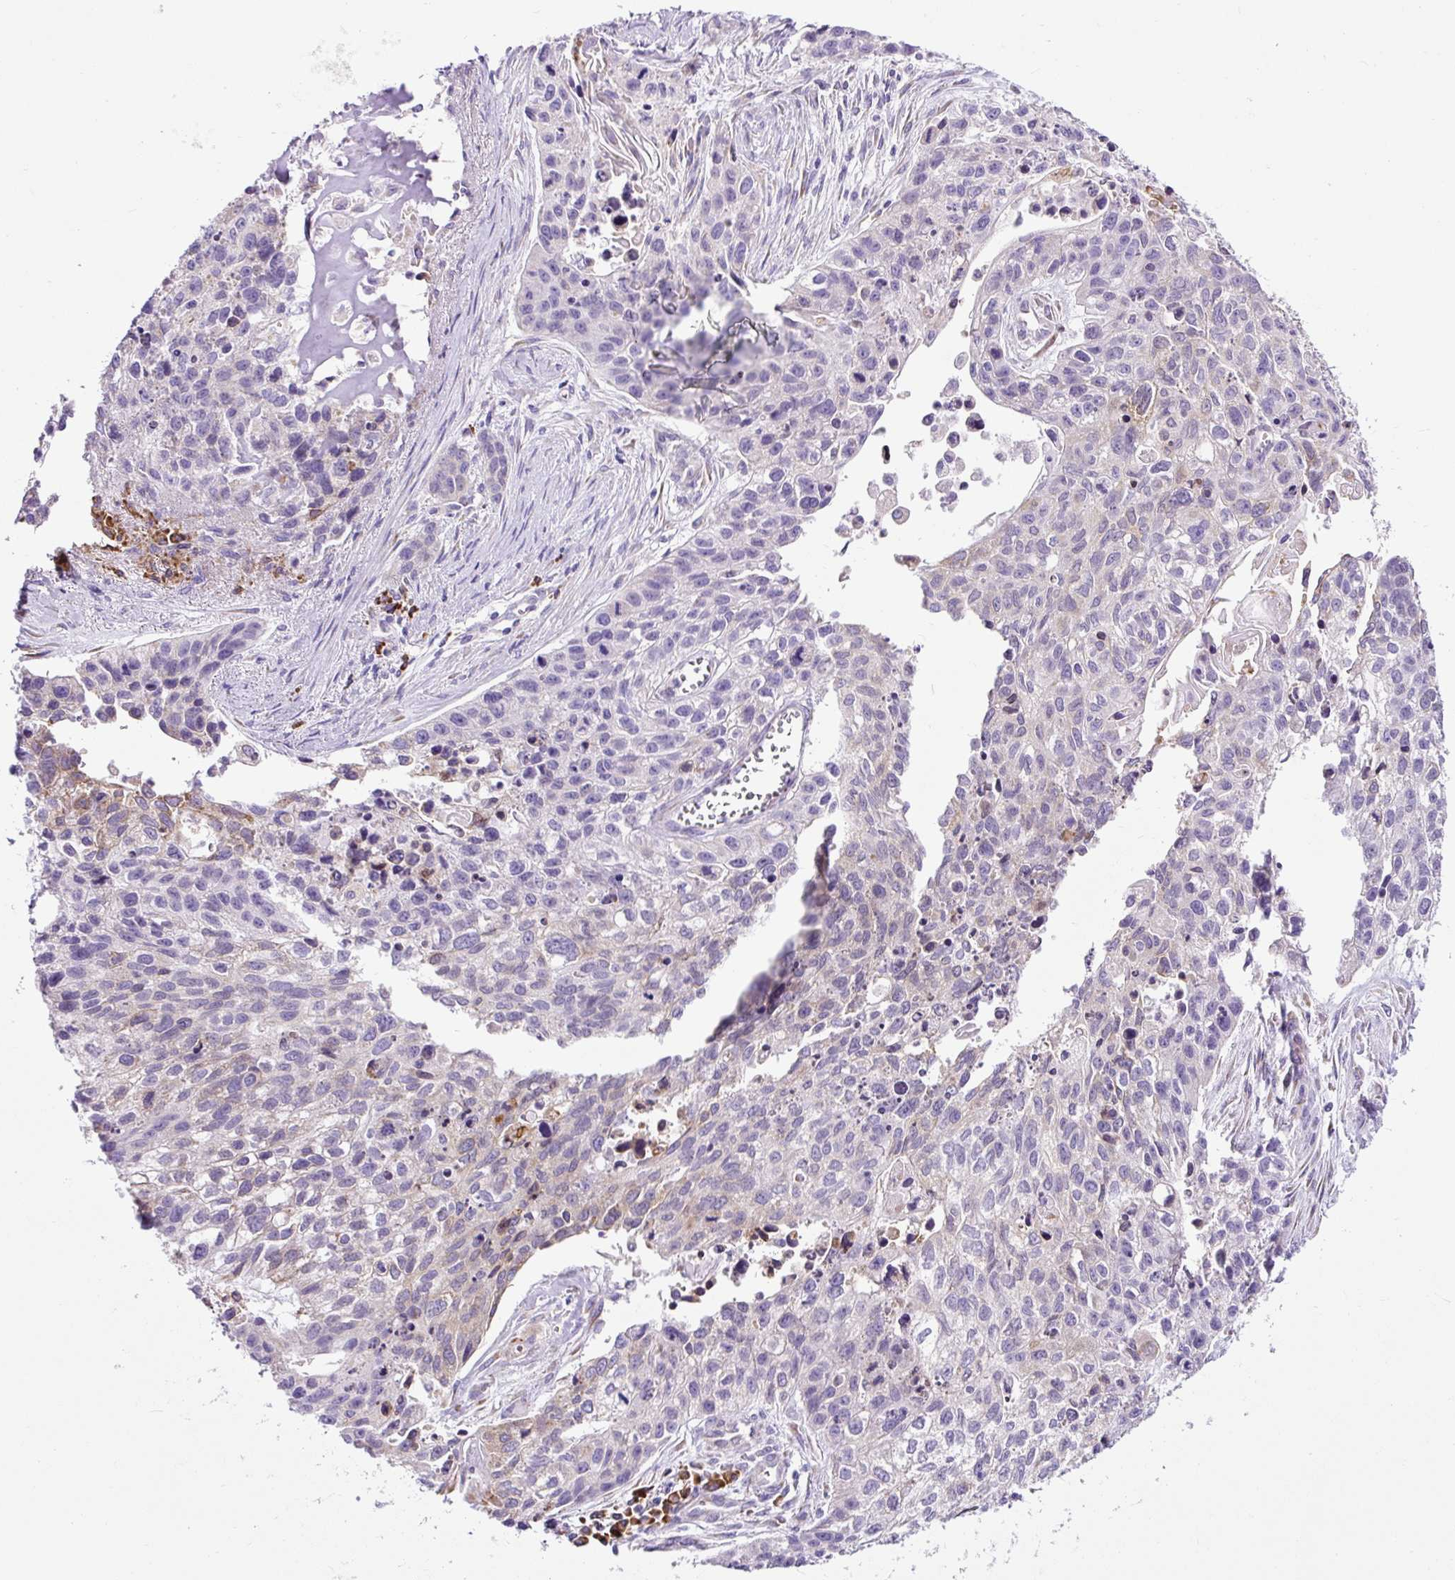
{"staining": {"intensity": "weak", "quantity": "<25%", "location": "cytoplasmic/membranous"}, "tissue": "lung cancer", "cell_type": "Tumor cells", "image_type": "cancer", "snomed": [{"axis": "morphology", "description": "Squamous cell carcinoma, NOS"}, {"axis": "topography", "description": "Lung"}], "caption": "A high-resolution photomicrograph shows immunohistochemistry staining of squamous cell carcinoma (lung), which exhibits no significant staining in tumor cells.", "gene": "DDOST", "patient": {"sex": "male", "age": 74}}